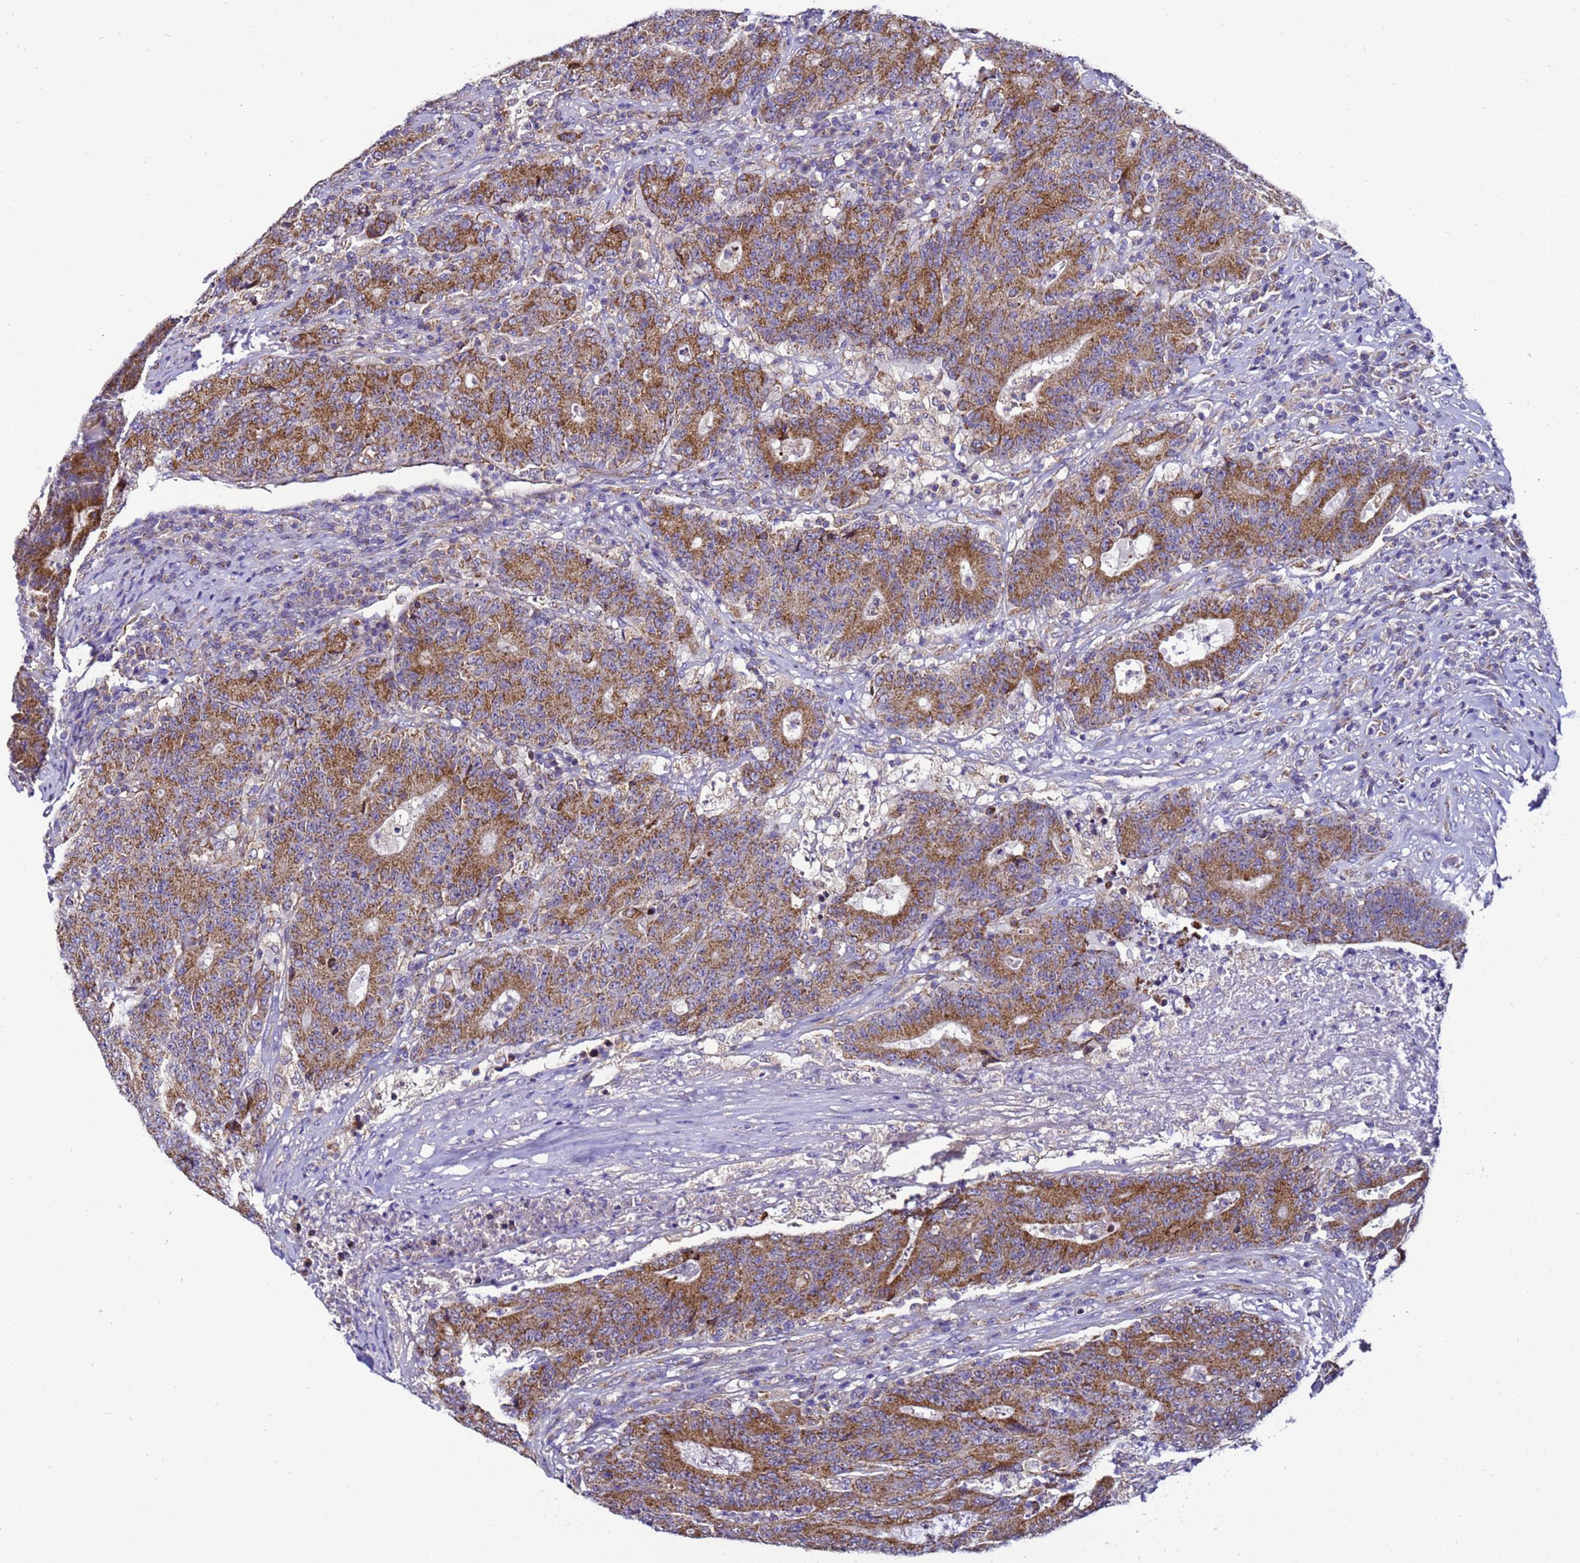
{"staining": {"intensity": "moderate", "quantity": ">75%", "location": "cytoplasmic/membranous"}, "tissue": "colorectal cancer", "cell_type": "Tumor cells", "image_type": "cancer", "snomed": [{"axis": "morphology", "description": "Adenocarcinoma, NOS"}, {"axis": "topography", "description": "Colon"}], "caption": "The micrograph exhibits immunohistochemical staining of adenocarcinoma (colorectal). There is moderate cytoplasmic/membranous staining is identified in about >75% of tumor cells.", "gene": "HIGD2A", "patient": {"sex": "female", "age": 75}}